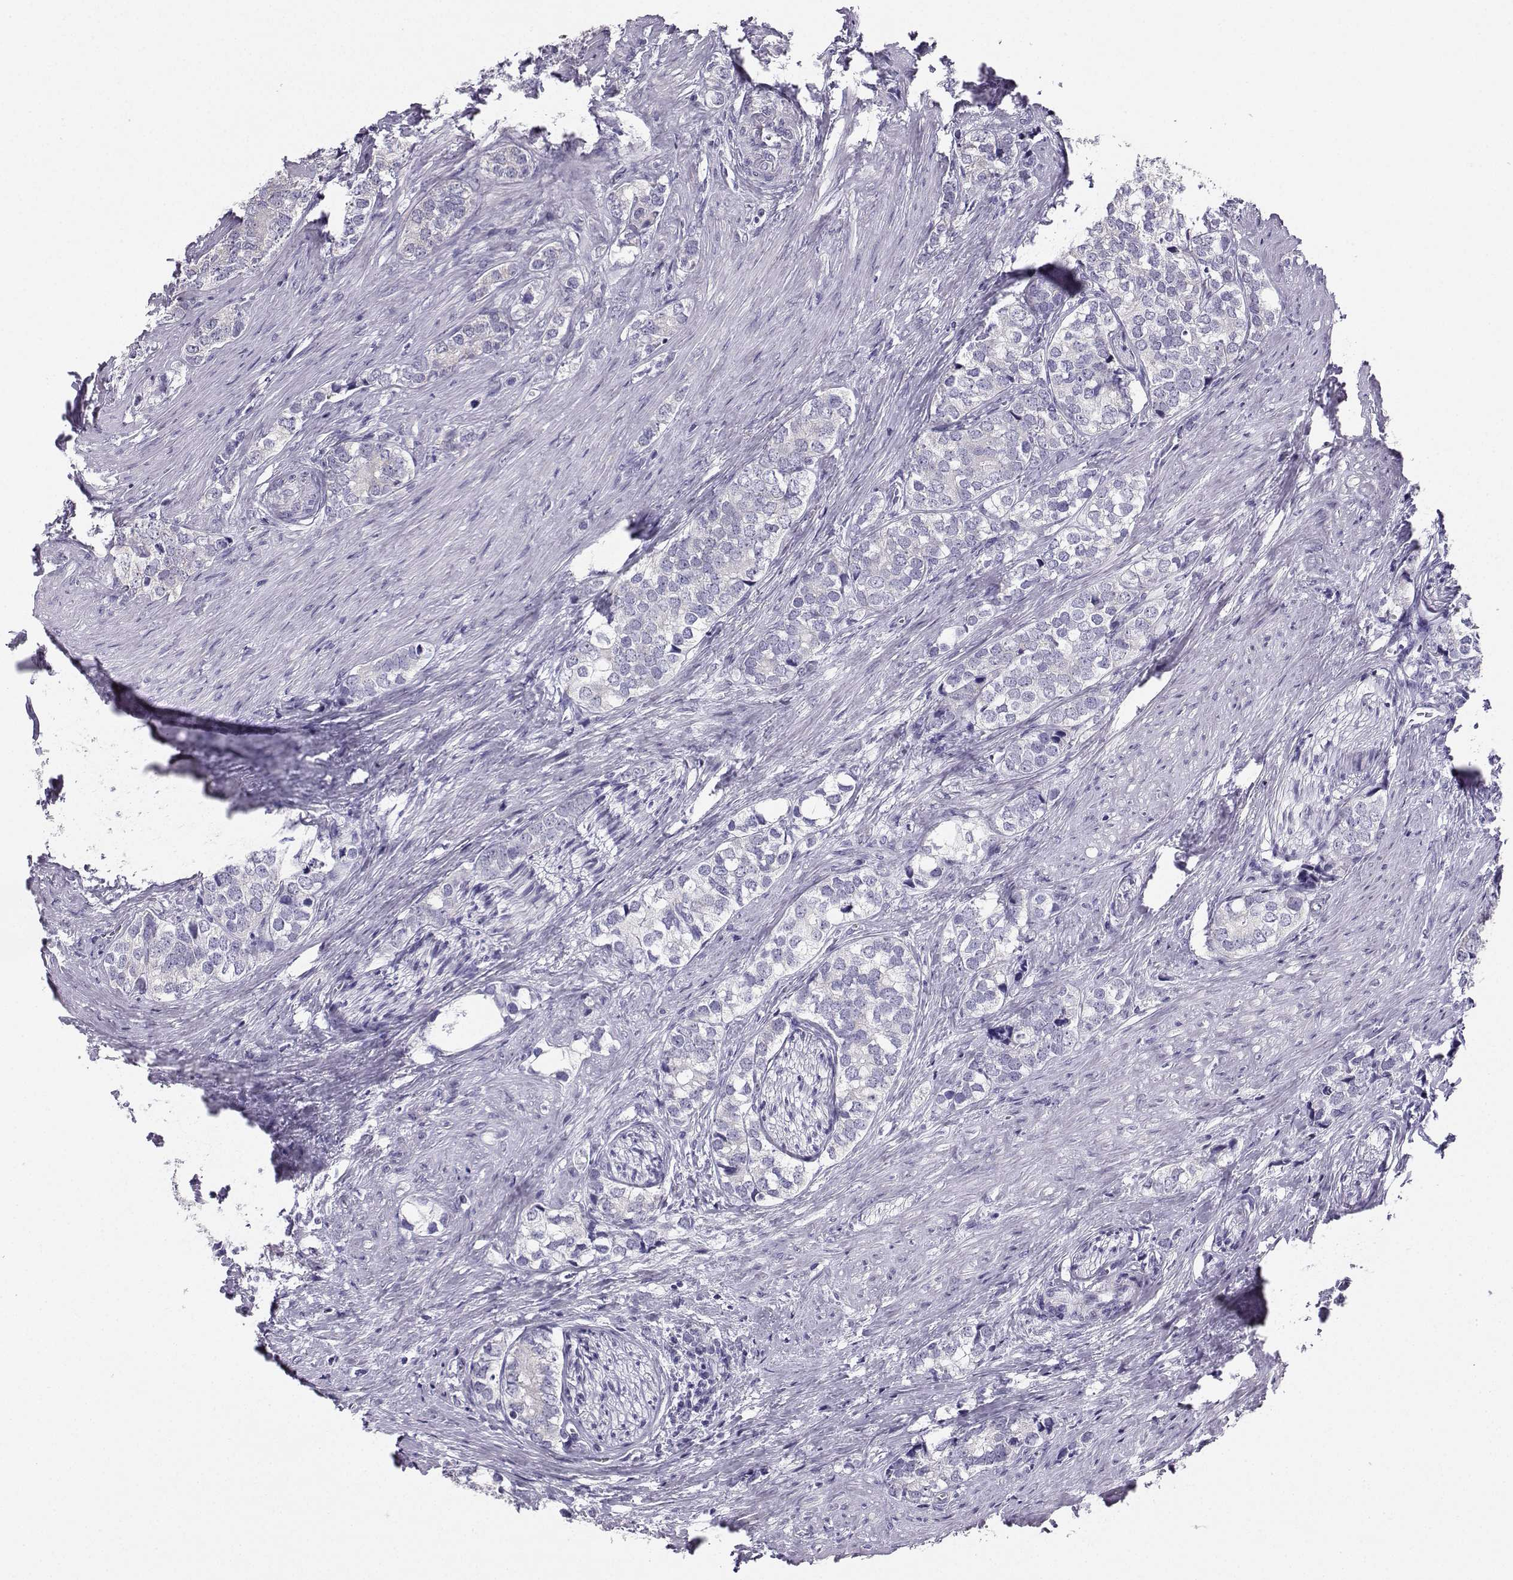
{"staining": {"intensity": "negative", "quantity": "none", "location": "none"}, "tissue": "prostate cancer", "cell_type": "Tumor cells", "image_type": "cancer", "snomed": [{"axis": "morphology", "description": "Adenocarcinoma, NOS"}, {"axis": "topography", "description": "Prostate and seminal vesicle, NOS"}], "caption": "Immunohistochemistry (IHC) photomicrograph of neoplastic tissue: prostate cancer stained with DAB displays no significant protein expression in tumor cells.", "gene": "AVP", "patient": {"sex": "male", "age": 63}}